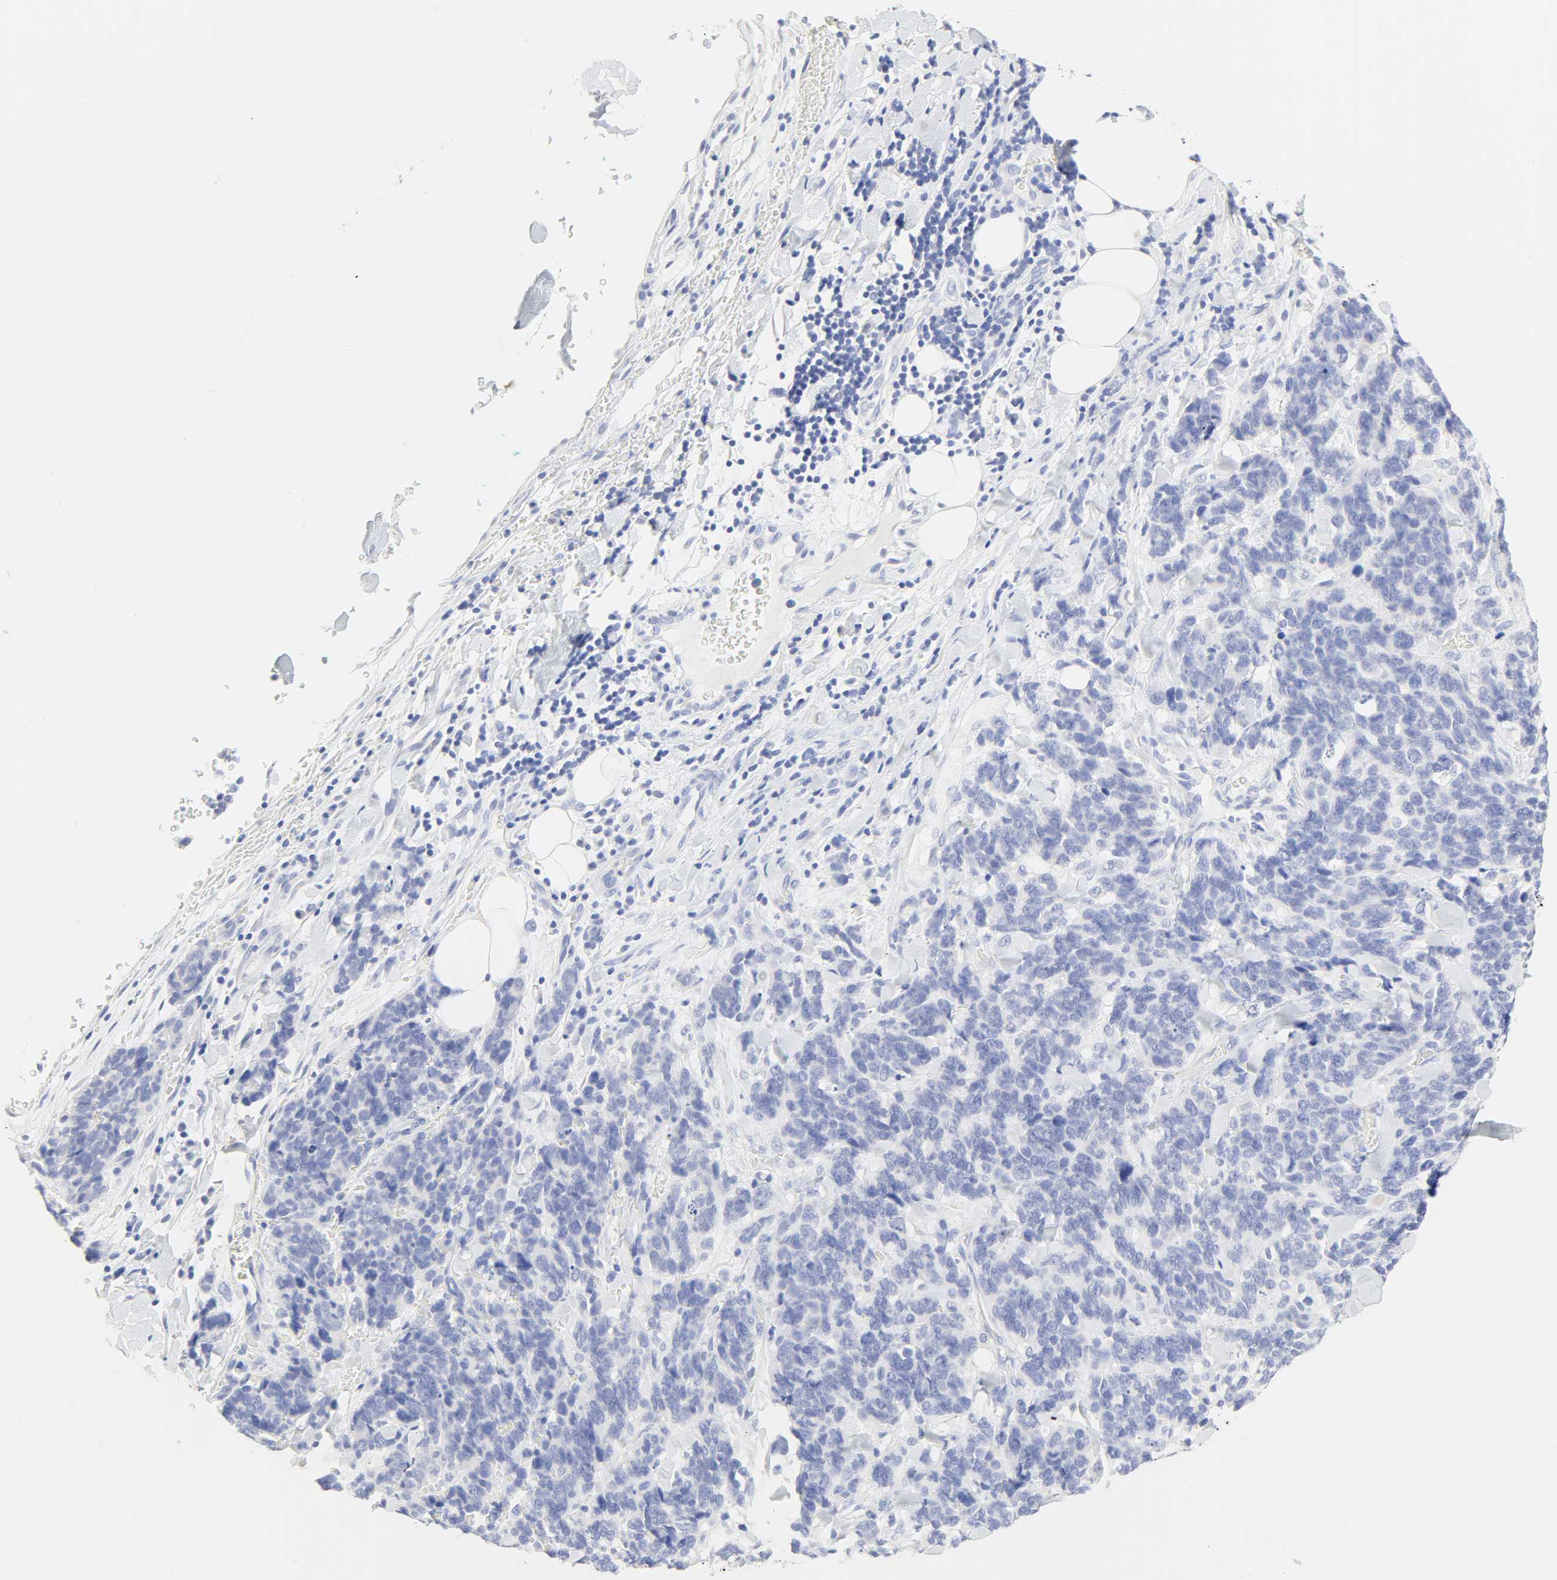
{"staining": {"intensity": "negative", "quantity": "none", "location": "none"}, "tissue": "lung cancer", "cell_type": "Tumor cells", "image_type": "cancer", "snomed": [{"axis": "morphology", "description": "Neoplasm, malignant, NOS"}, {"axis": "topography", "description": "Lung"}], "caption": "This is an immunohistochemistry (IHC) histopathology image of malignant neoplasm (lung). There is no expression in tumor cells.", "gene": "SLCO1B3", "patient": {"sex": "female", "age": 58}}